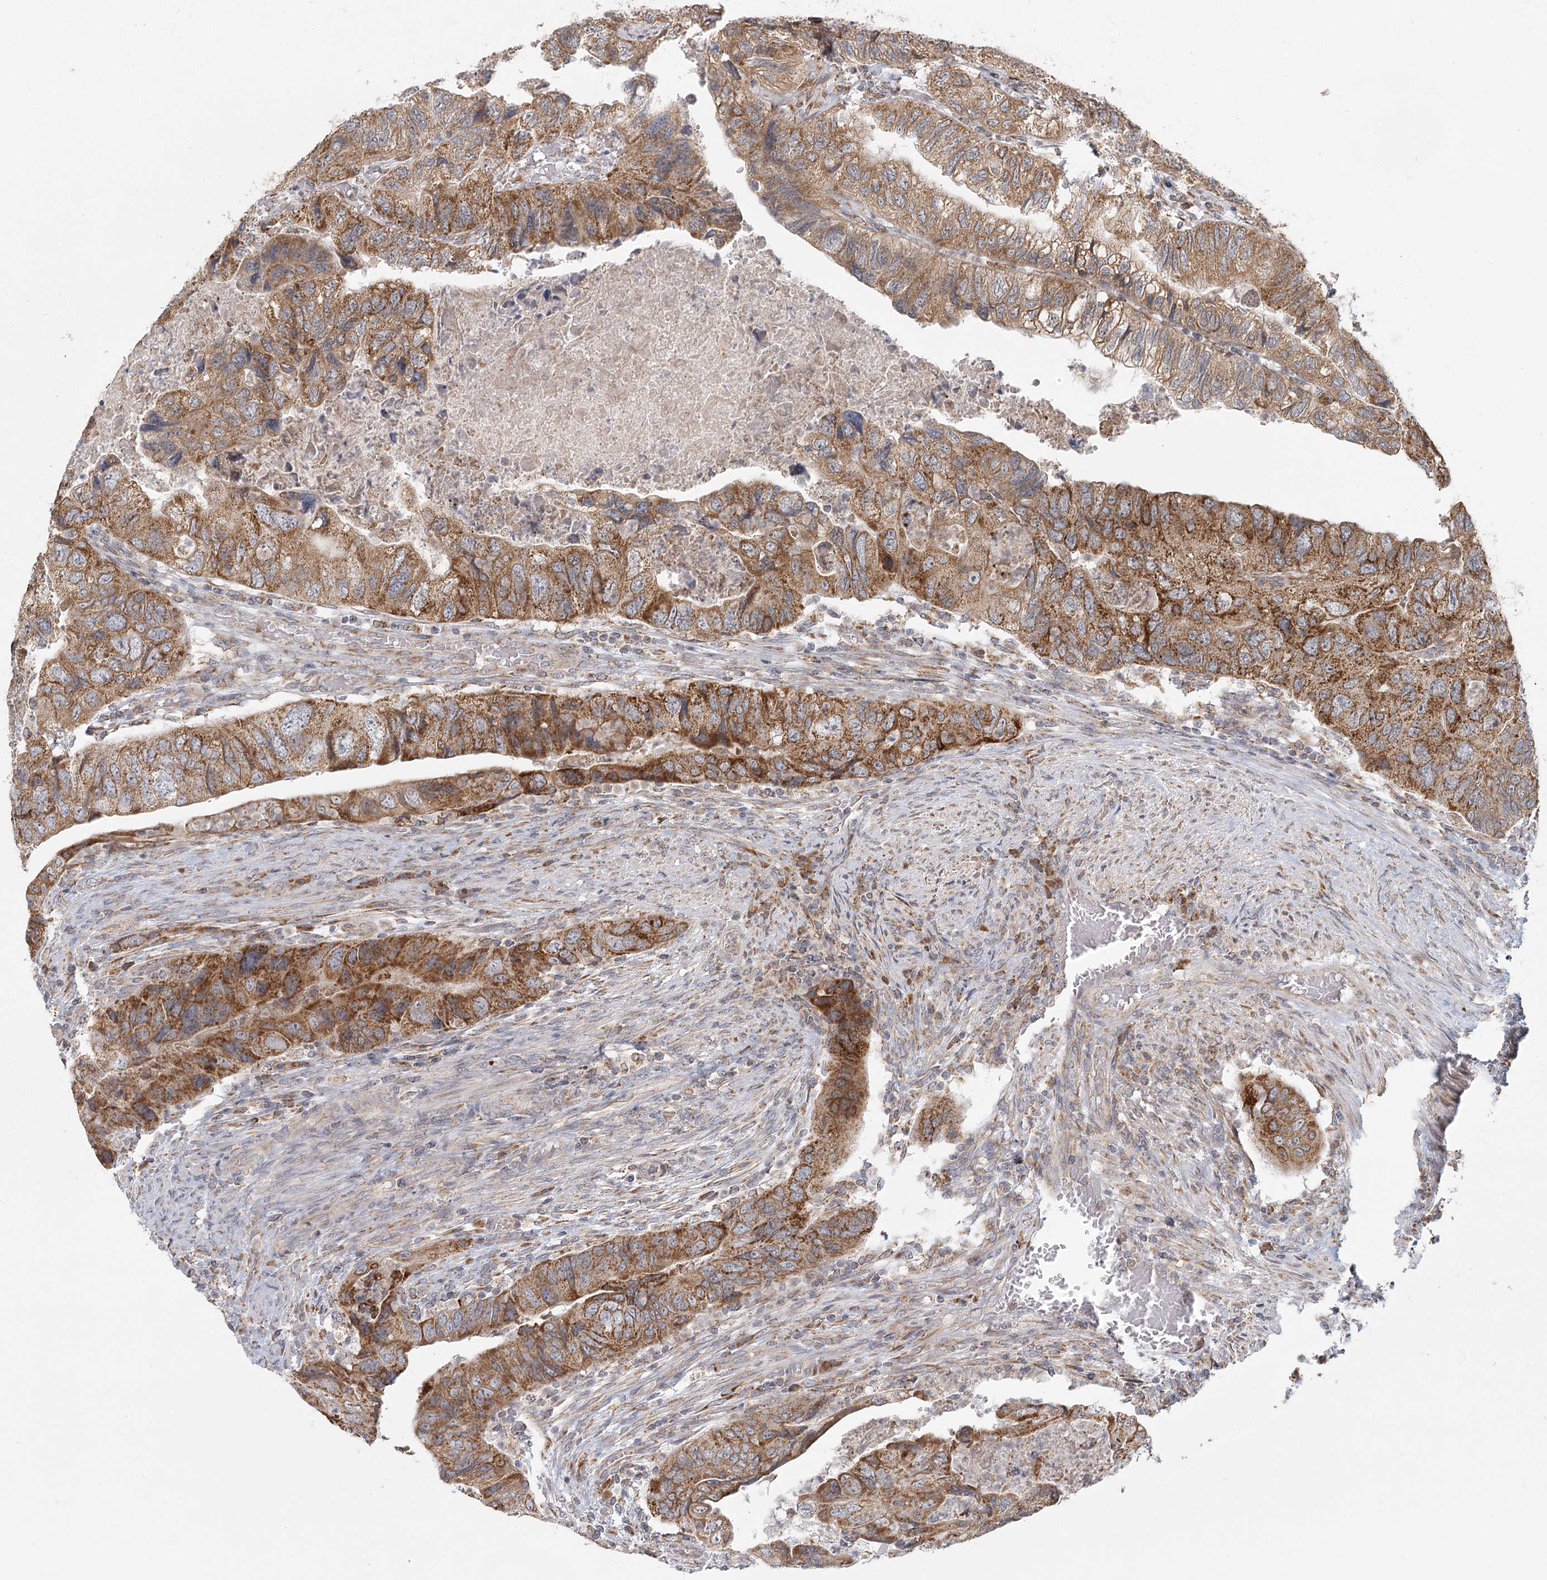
{"staining": {"intensity": "moderate", "quantity": ">75%", "location": "cytoplasmic/membranous"}, "tissue": "colorectal cancer", "cell_type": "Tumor cells", "image_type": "cancer", "snomed": [{"axis": "morphology", "description": "Adenocarcinoma, NOS"}, {"axis": "topography", "description": "Rectum"}], "caption": "Moderate cytoplasmic/membranous protein positivity is identified in approximately >75% of tumor cells in colorectal adenocarcinoma.", "gene": "LACTB", "patient": {"sex": "male", "age": 63}}